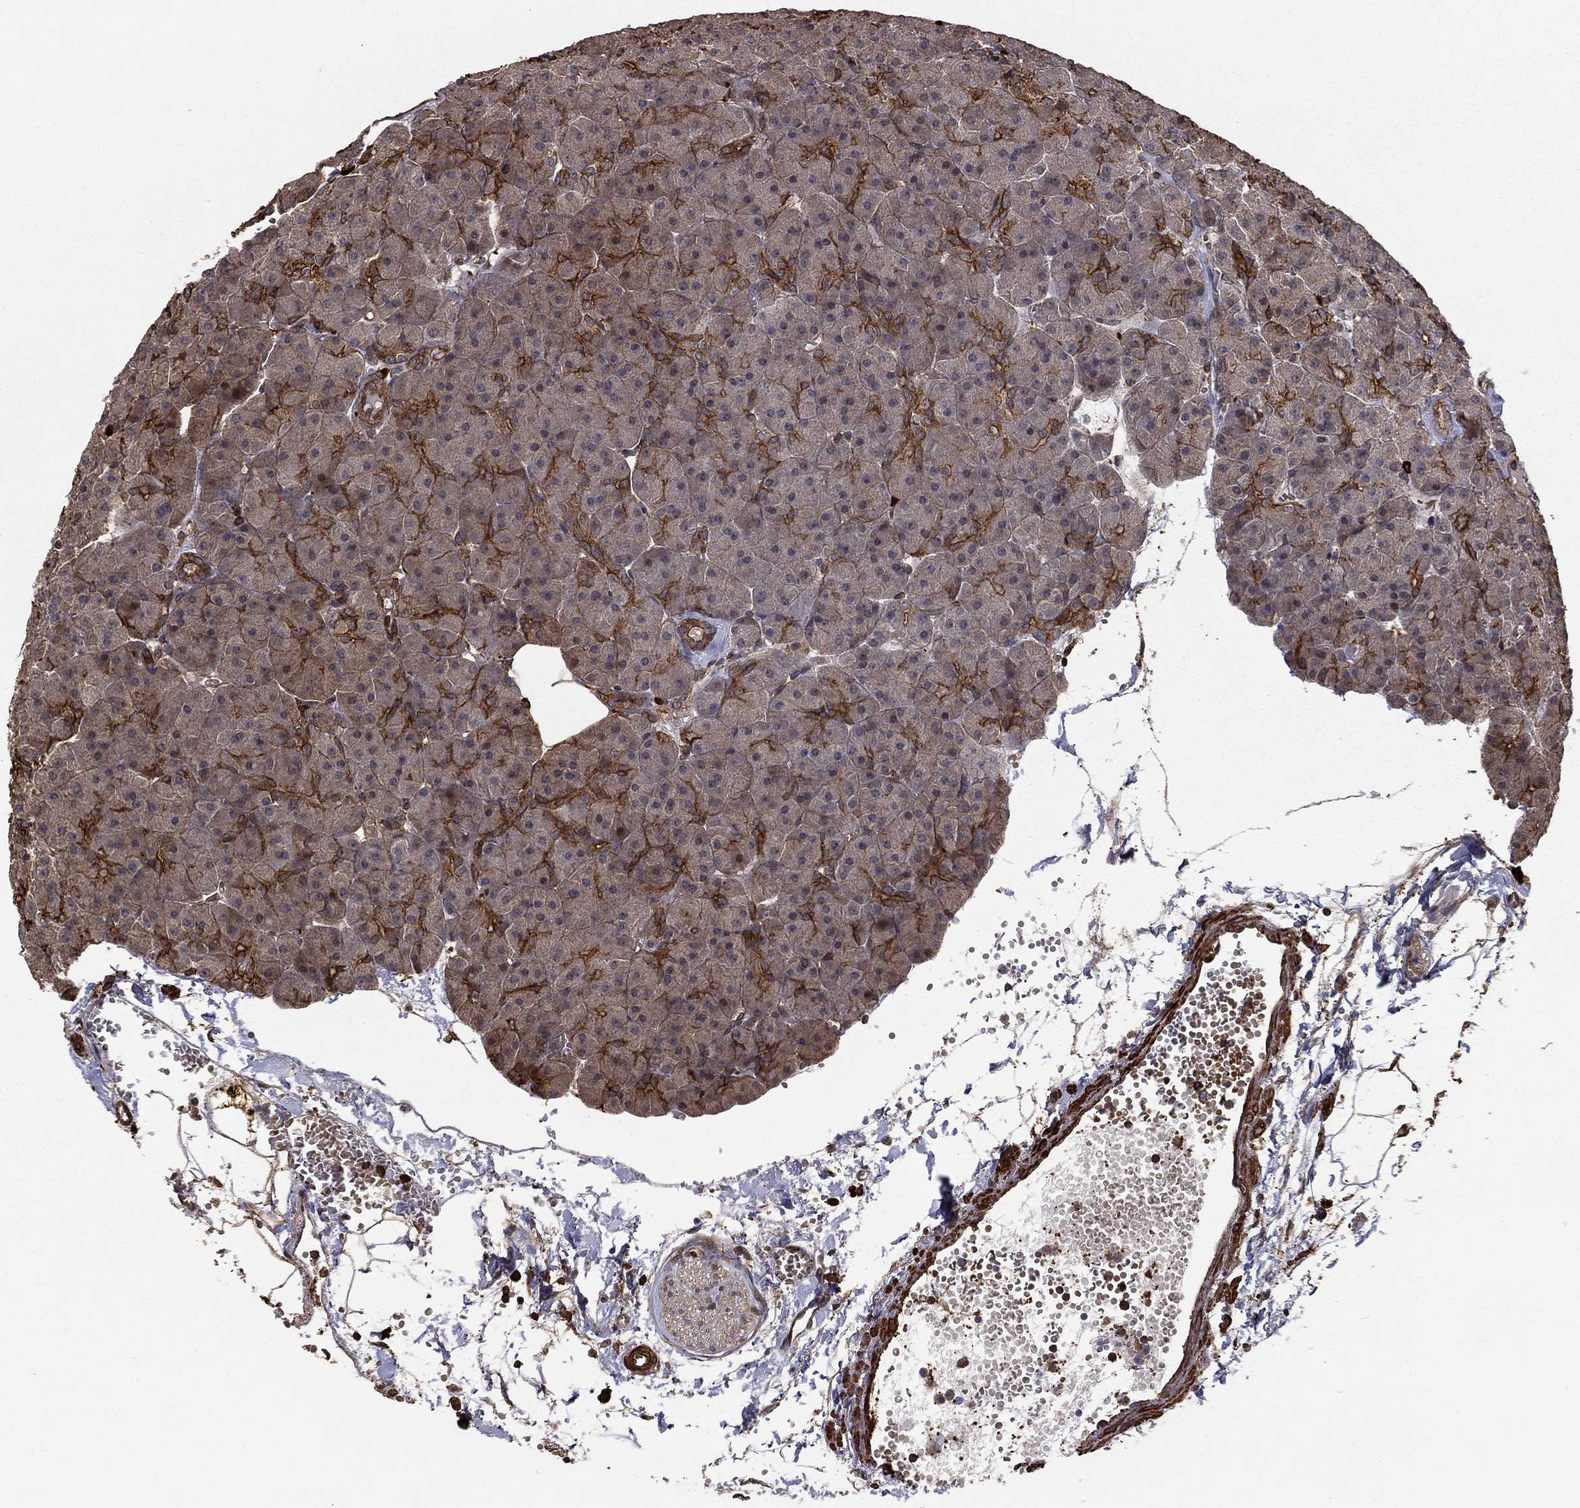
{"staining": {"intensity": "strong", "quantity": "<25%", "location": "cytoplasmic/membranous"}, "tissue": "pancreas", "cell_type": "Exocrine glandular cells", "image_type": "normal", "snomed": [{"axis": "morphology", "description": "Normal tissue, NOS"}, {"axis": "topography", "description": "Pancreas"}], "caption": "Immunohistochemical staining of unremarkable human pancreas demonstrates strong cytoplasmic/membranous protein positivity in approximately <25% of exocrine glandular cells.", "gene": "HABP4", "patient": {"sex": "male", "age": 61}}